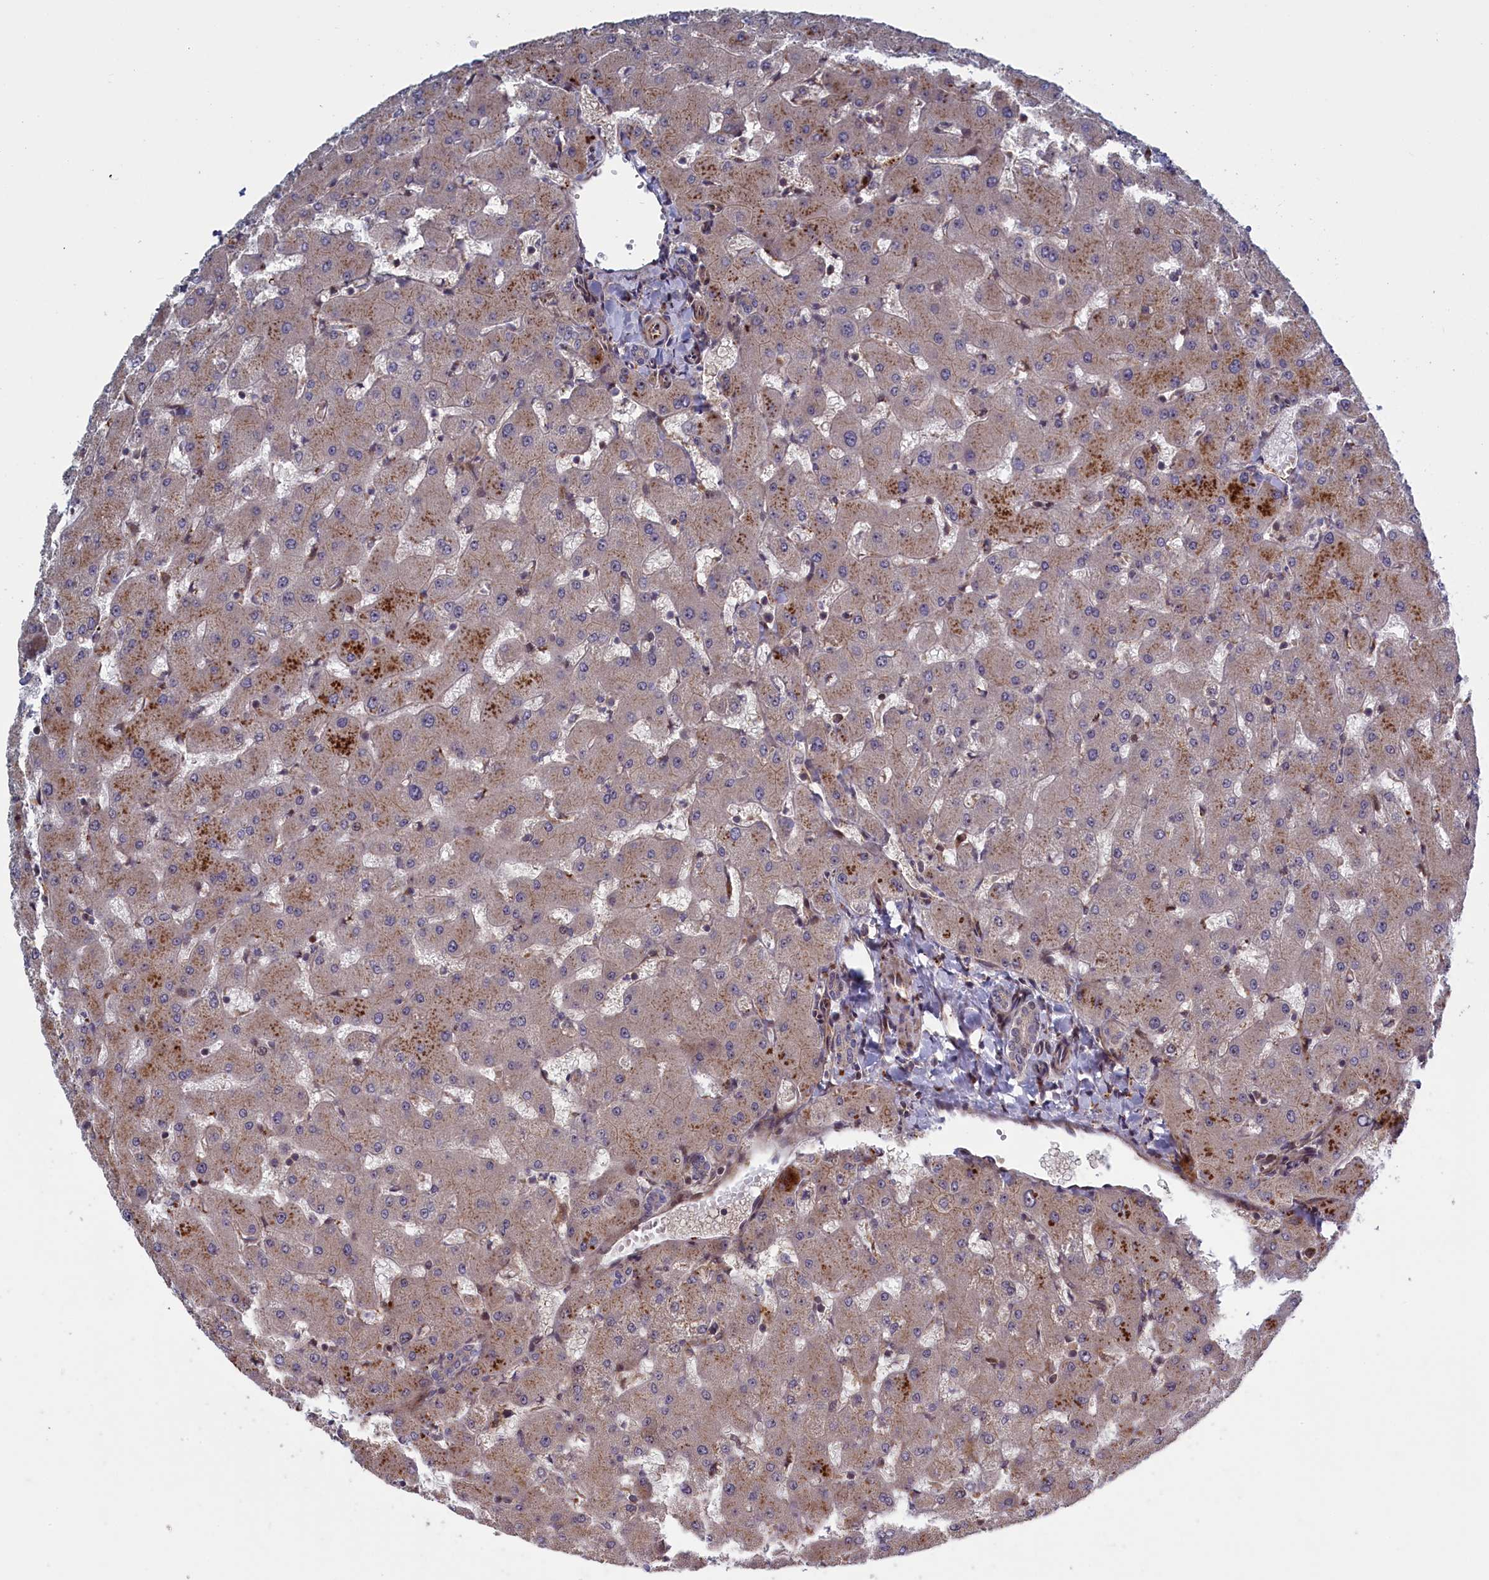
{"staining": {"intensity": "negative", "quantity": "none", "location": "none"}, "tissue": "liver", "cell_type": "Cholangiocytes", "image_type": "normal", "snomed": [{"axis": "morphology", "description": "Normal tissue, NOS"}, {"axis": "topography", "description": "Liver"}], "caption": "Immunohistochemistry (IHC) of benign human liver demonstrates no staining in cholangiocytes.", "gene": "LSG1", "patient": {"sex": "female", "age": 63}}